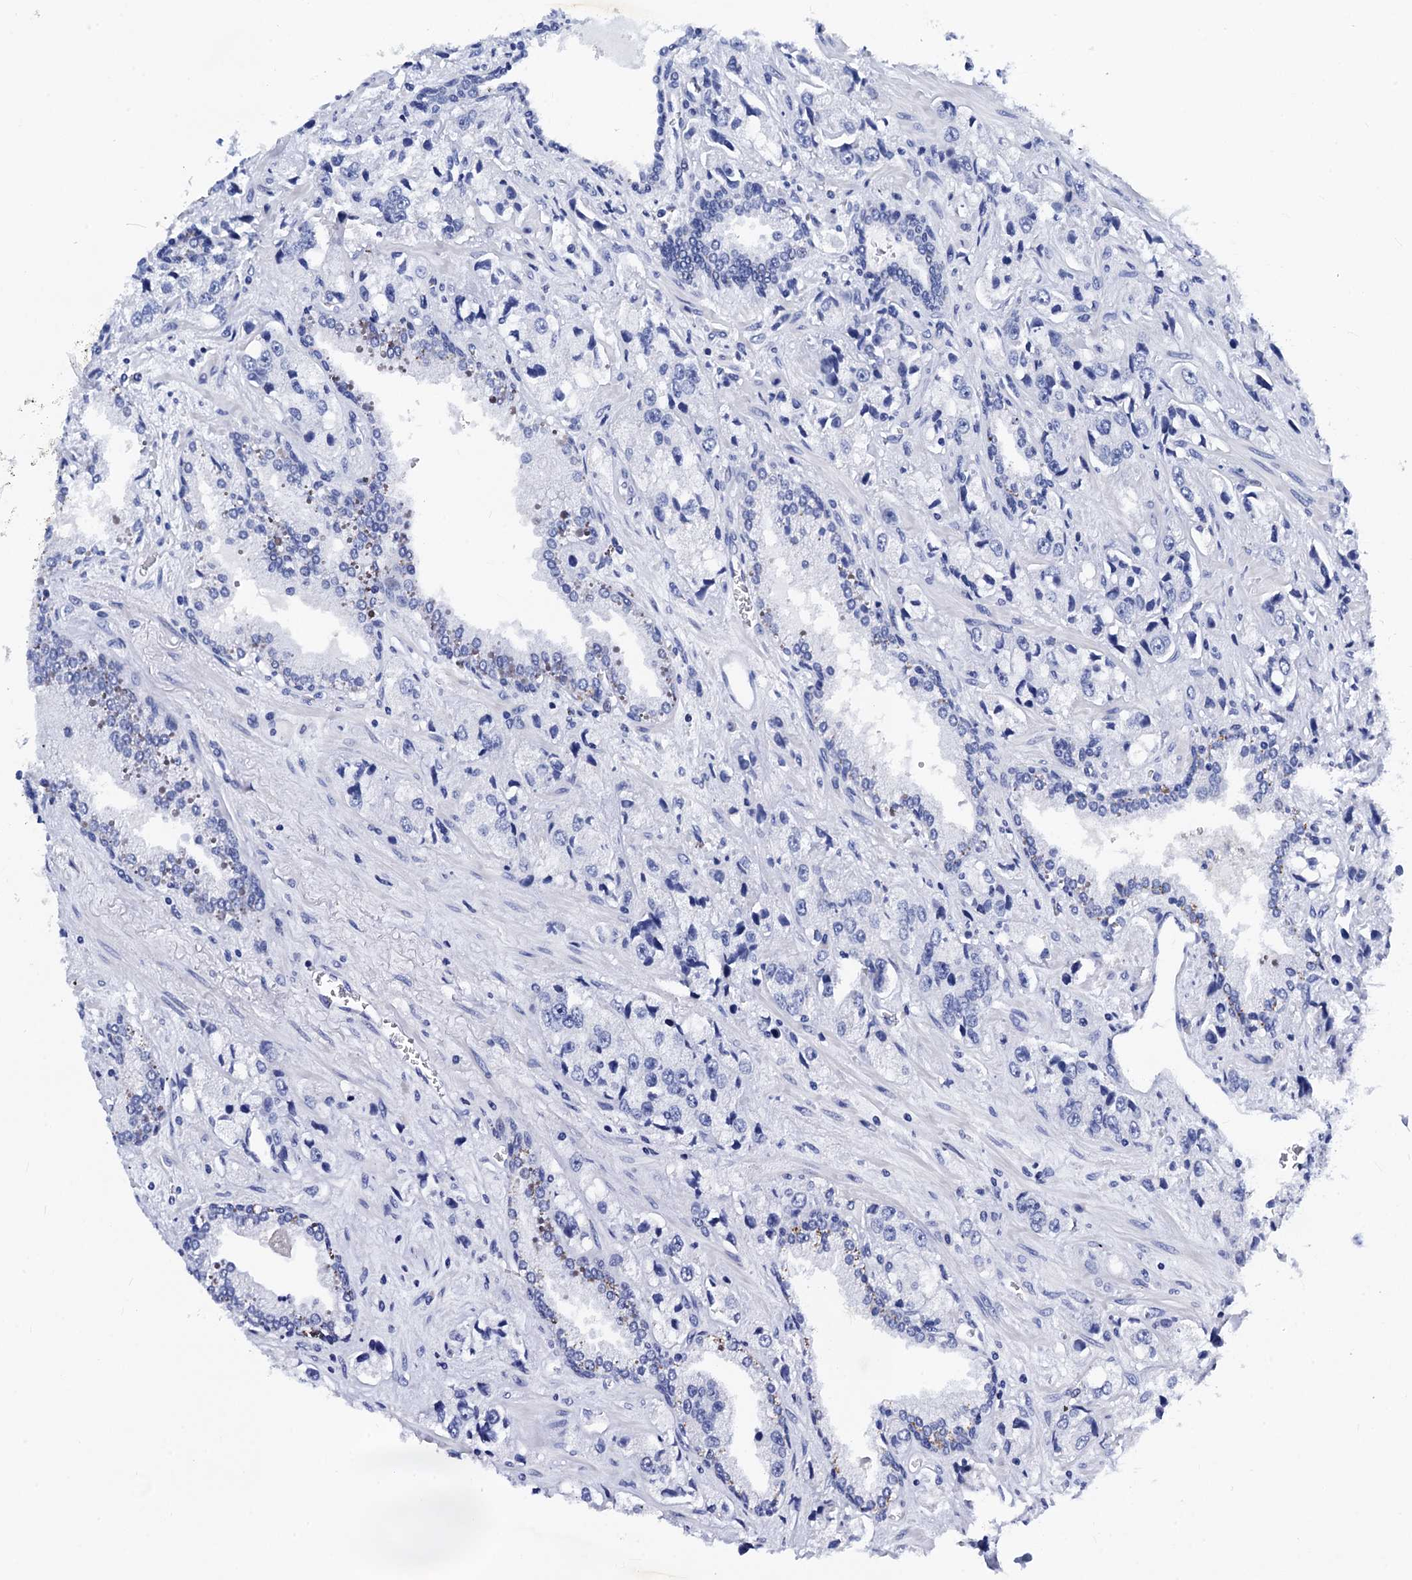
{"staining": {"intensity": "negative", "quantity": "none", "location": "none"}, "tissue": "prostate cancer", "cell_type": "Tumor cells", "image_type": "cancer", "snomed": [{"axis": "morphology", "description": "Adenocarcinoma, High grade"}, {"axis": "topography", "description": "Prostate"}], "caption": "This is an immunohistochemistry (IHC) micrograph of human prostate cancer. There is no expression in tumor cells.", "gene": "MYBPC3", "patient": {"sex": "male", "age": 74}}